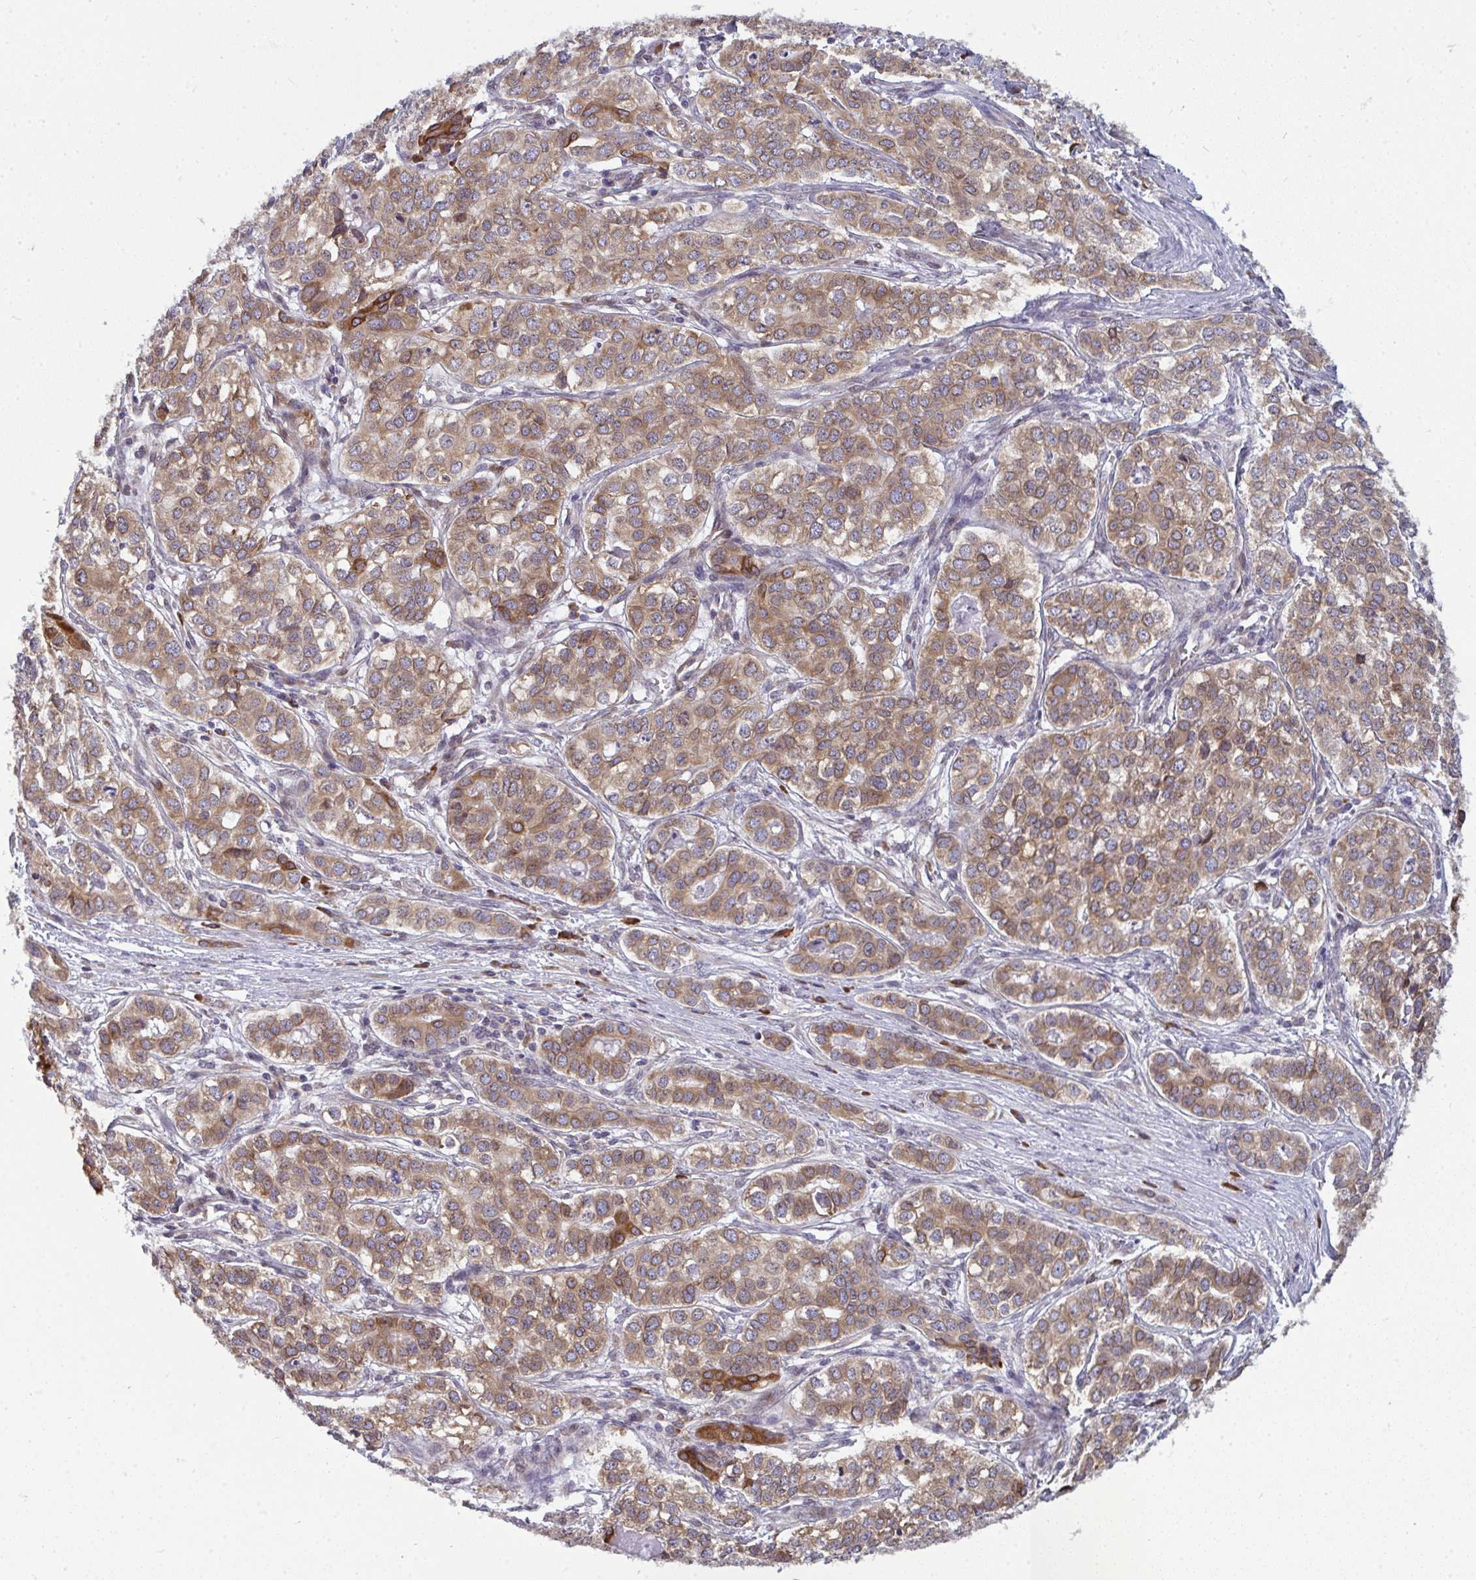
{"staining": {"intensity": "moderate", "quantity": ">75%", "location": "cytoplasmic/membranous"}, "tissue": "liver cancer", "cell_type": "Tumor cells", "image_type": "cancer", "snomed": [{"axis": "morphology", "description": "Cholangiocarcinoma"}, {"axis": "topography", "description": "Liver"}], "caption": "The micrograph demonstrates immunohistochemical staining of liver cancer. There is moderate cytoplasmic/membranous positivity is seen in approximately >75% of tumor cells.", "gene": "LYSMD4", "patient": {"sex": "male", "age": 56}}